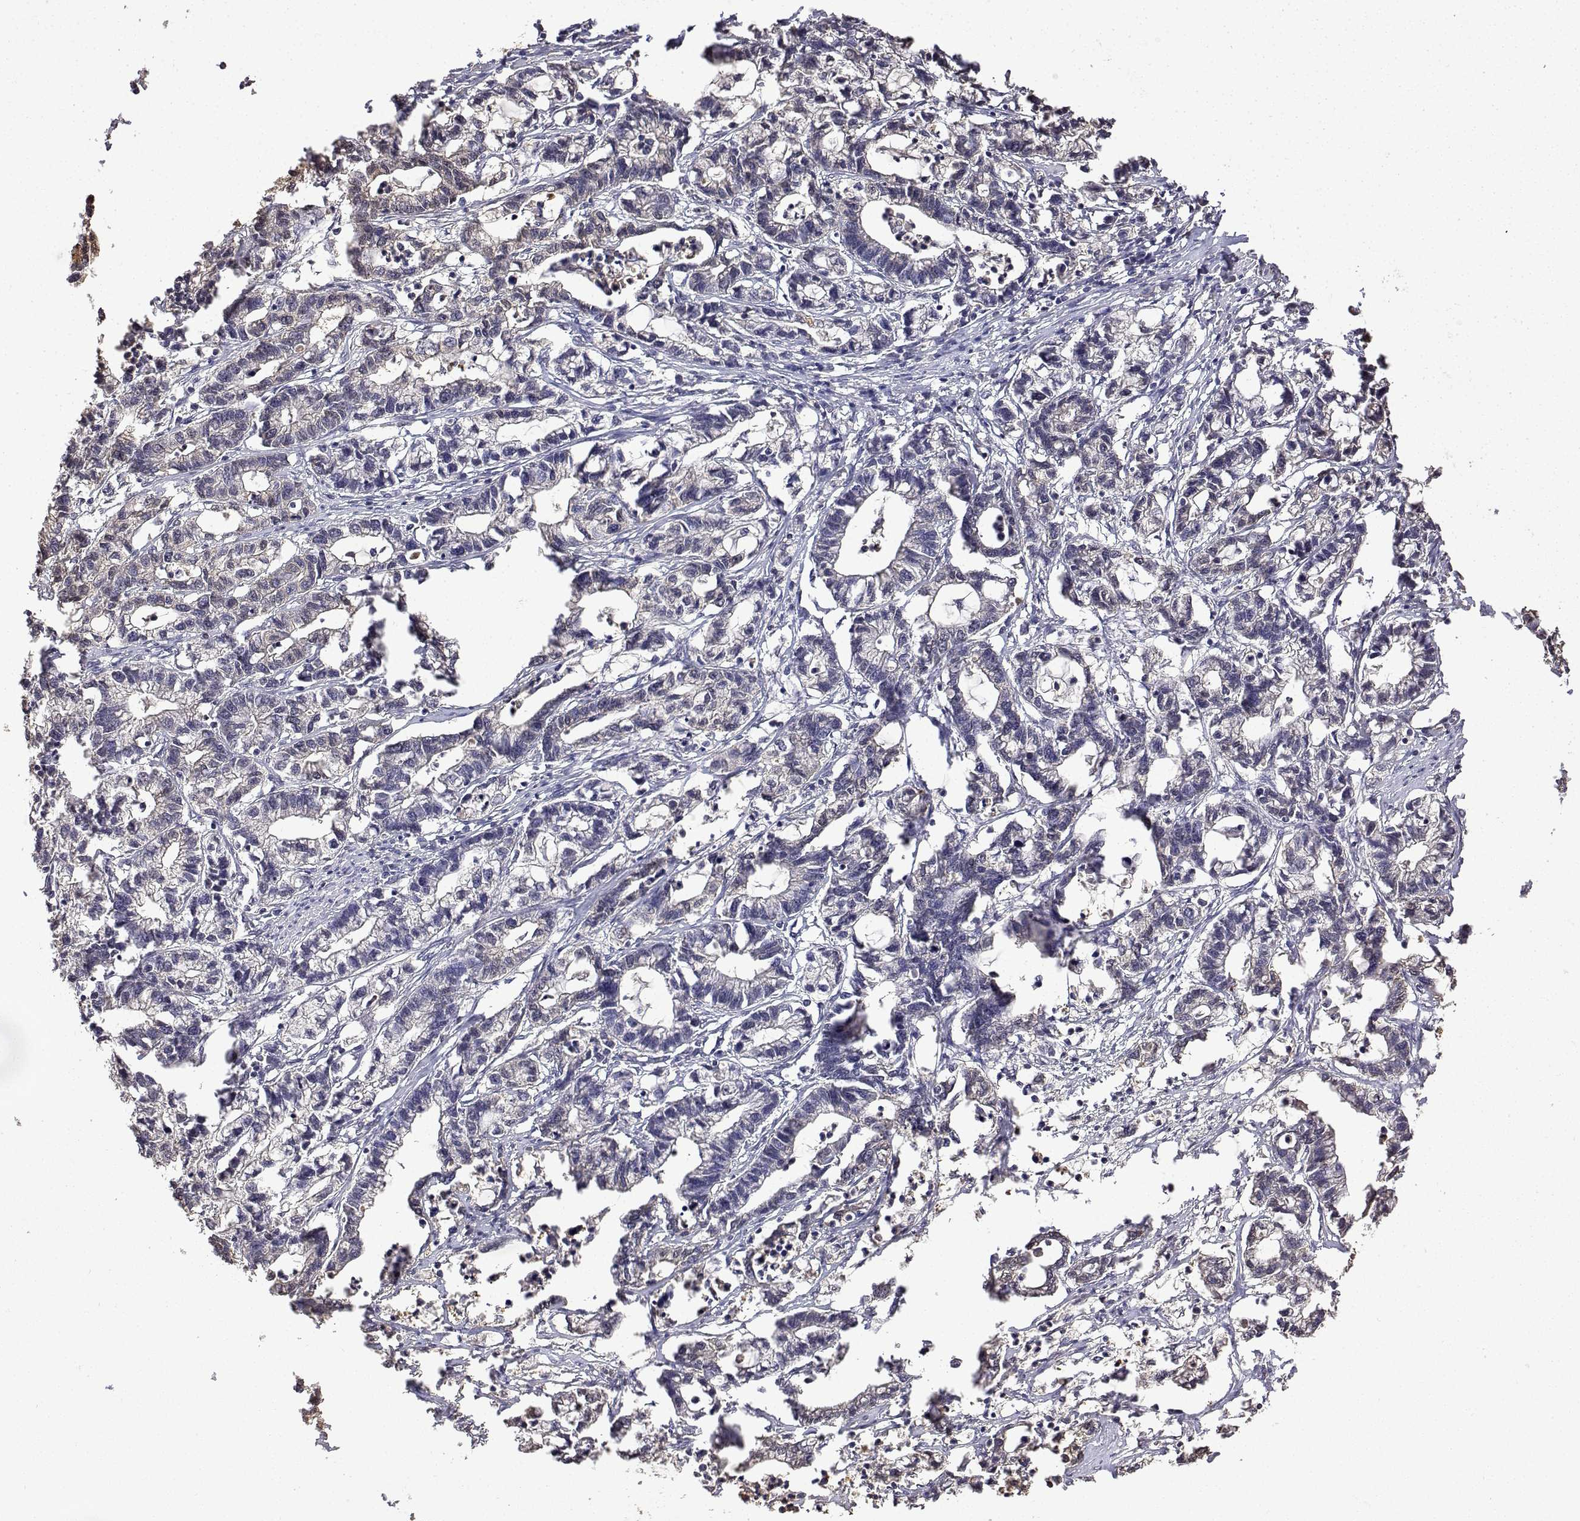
{"staining": {"intensity": "negative", "quantity": "none", "location": "none"}, "tissue": "stomach cancer", "cell_type": "Tumor cells", "image_type": "cancer", "snomed": [{"axis": "morphology", "description": "Adenocarcinoma, NOS"}, {"axis": "topography", "description": "Stomach"}], "caption": "Immunohistochemistry (IHC) photomicrograph of neoplastic tissue: stomach cancer (adenocarcinoma) stained with DAB exhibits no significant protein expression in tumor cells.", "gene": "TPI1", "patient": {"sex": "male", "age": 83}}